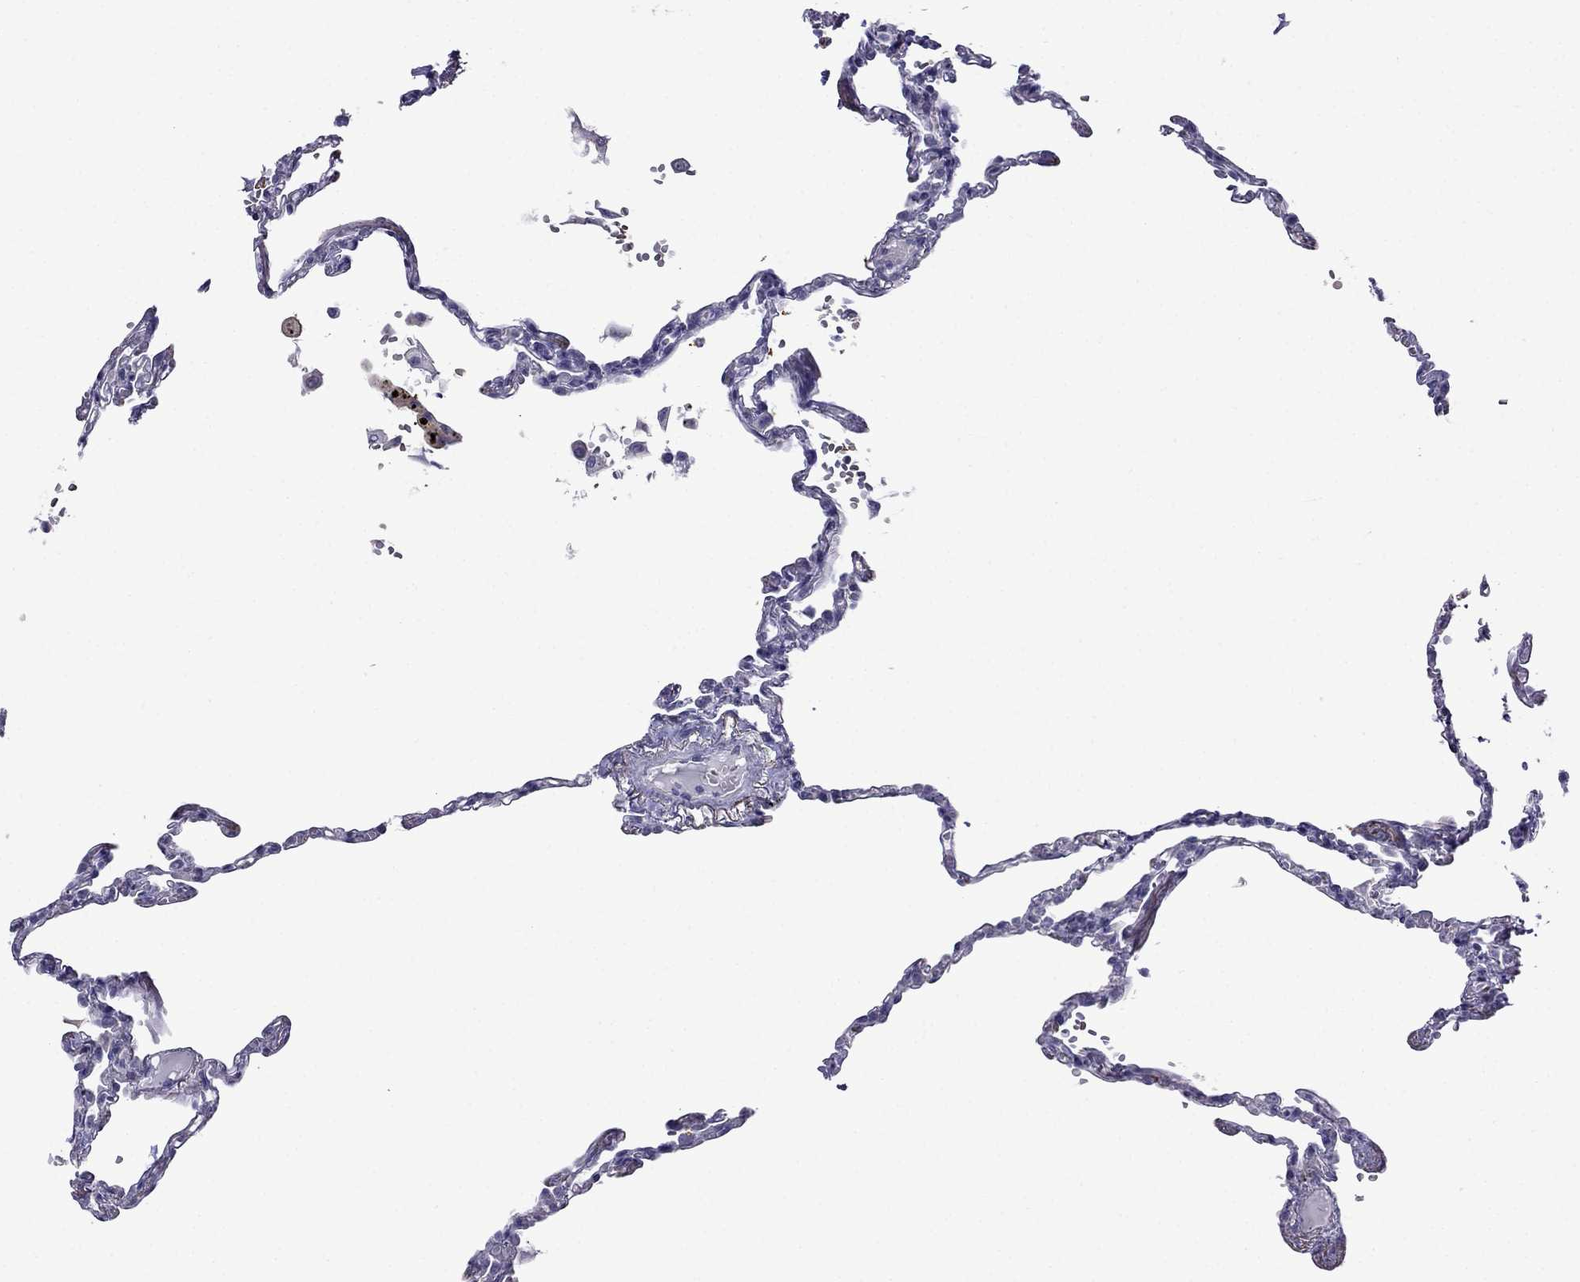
{"staining": {"intensity": "negative", "quantity": "none", "location": "none"}, "tissue": "lung", "cell_type": "Alveolar cells", "image_type": "normal", "snomed": [{"axis": "morphology", "description": "Normal tissue, NOS"}, {"axis": "topography", "description": "Lung"}], "caption": "Benign lung was stained to show a protein in brown. There is no significant positivity in alveolar cells.", "gene": "MGP", "patient": {"sex": "male", "age": 78}}